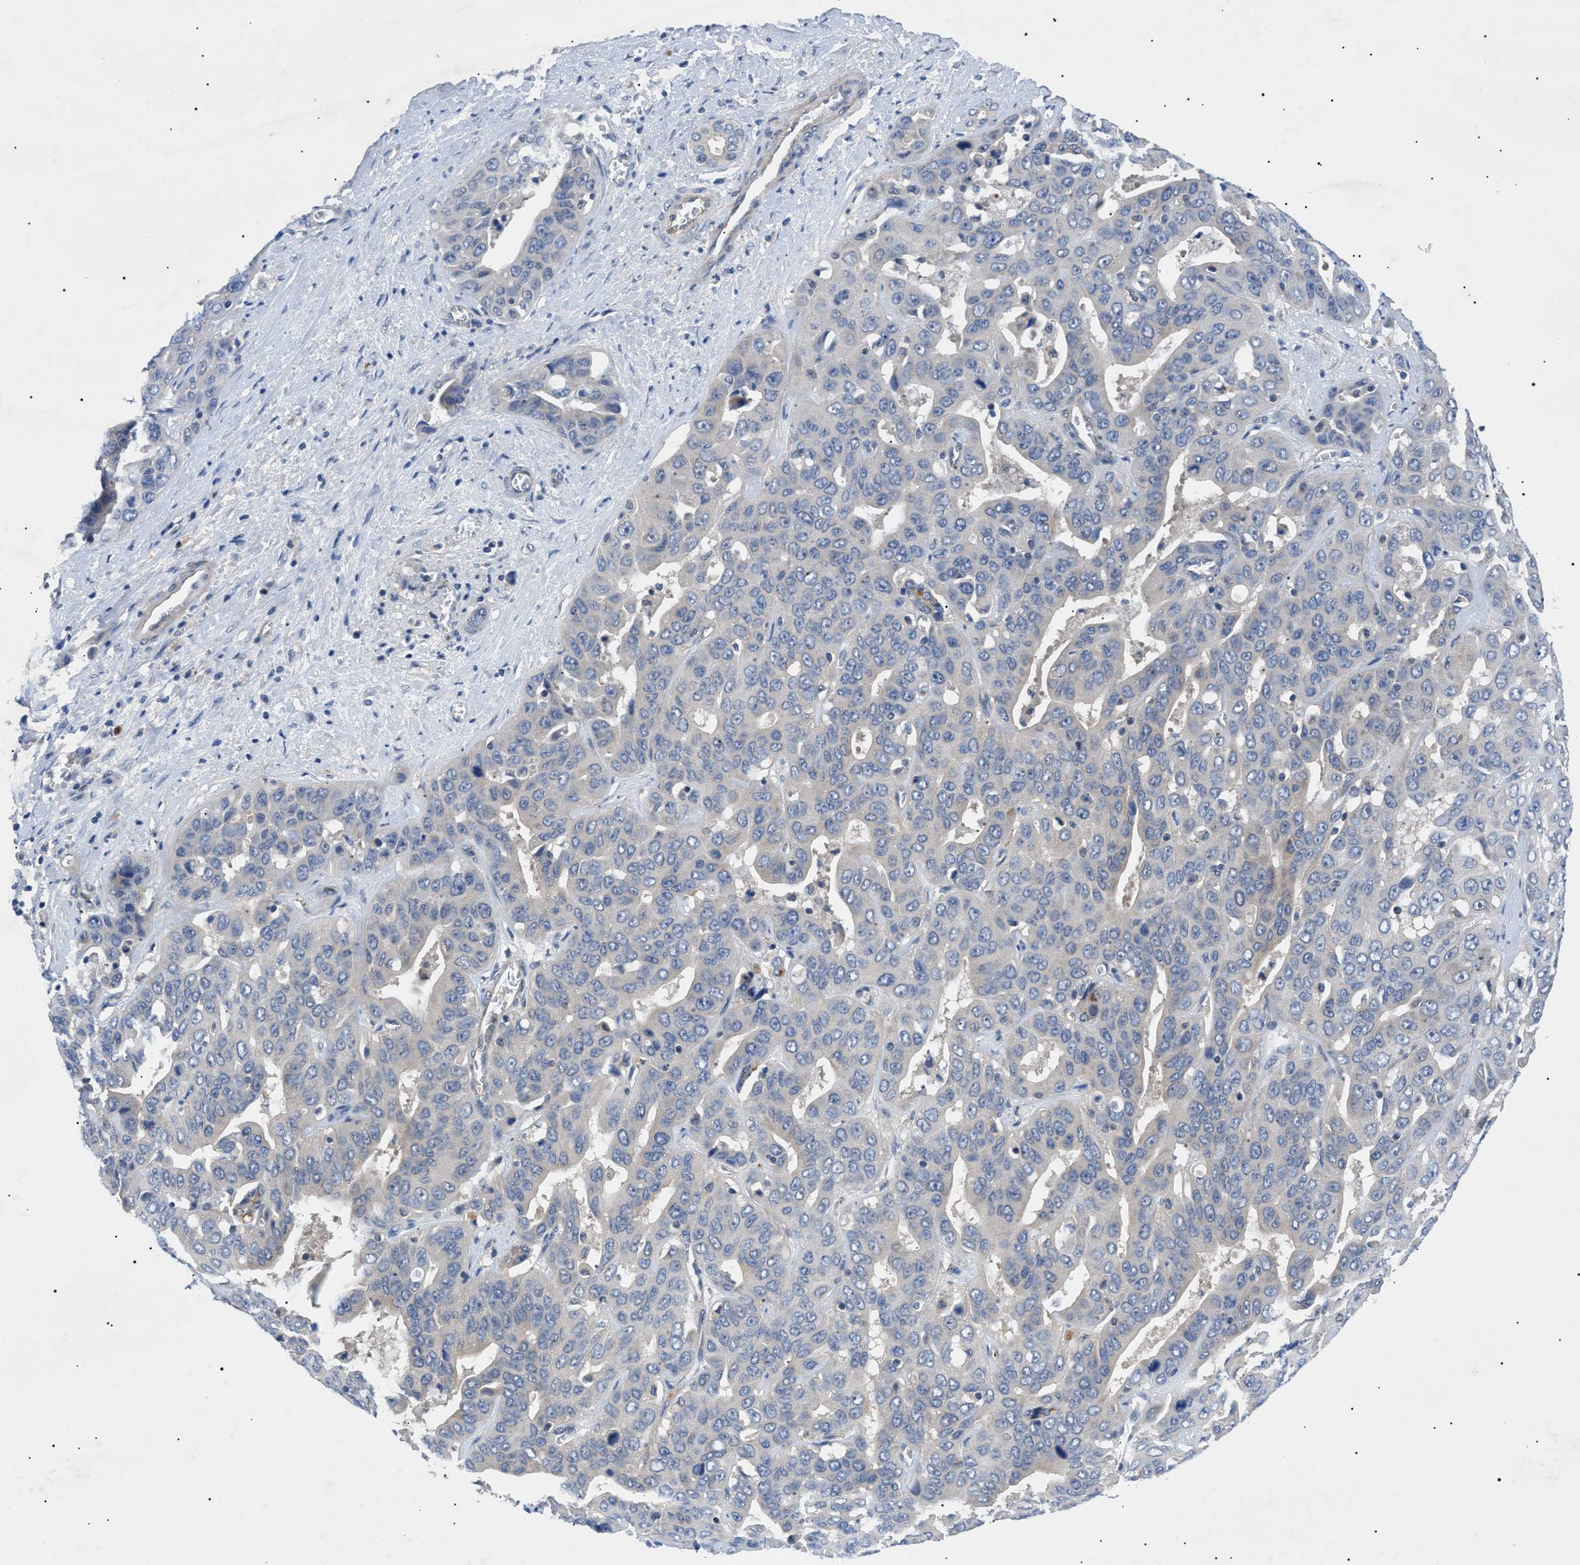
{"staining": {"intensity": "weak", "quantity": "25%-75%", "location": "cytoplasmic/membranous"}, "tissue": "liver cancer", "cell_type": "Tumor cells", "image_type": "cancer", "snomed": [{"axis": "morphology", "description": "Cholangiocarcinoma"}, {"axis": "topography", "description": "Liver"}], "caption": "DAB immunohistochemical staining of human liver cancer reveals weak cytoplasmic/membranous protein expression in about 25%-75% of tumor cells. Using DAB (brown) and hematoxylin (blue) stains, captured at high magnification using brightfield microscopy.", "gene": "RIPK1", "patient": {"sex": "female", "age": 52}}